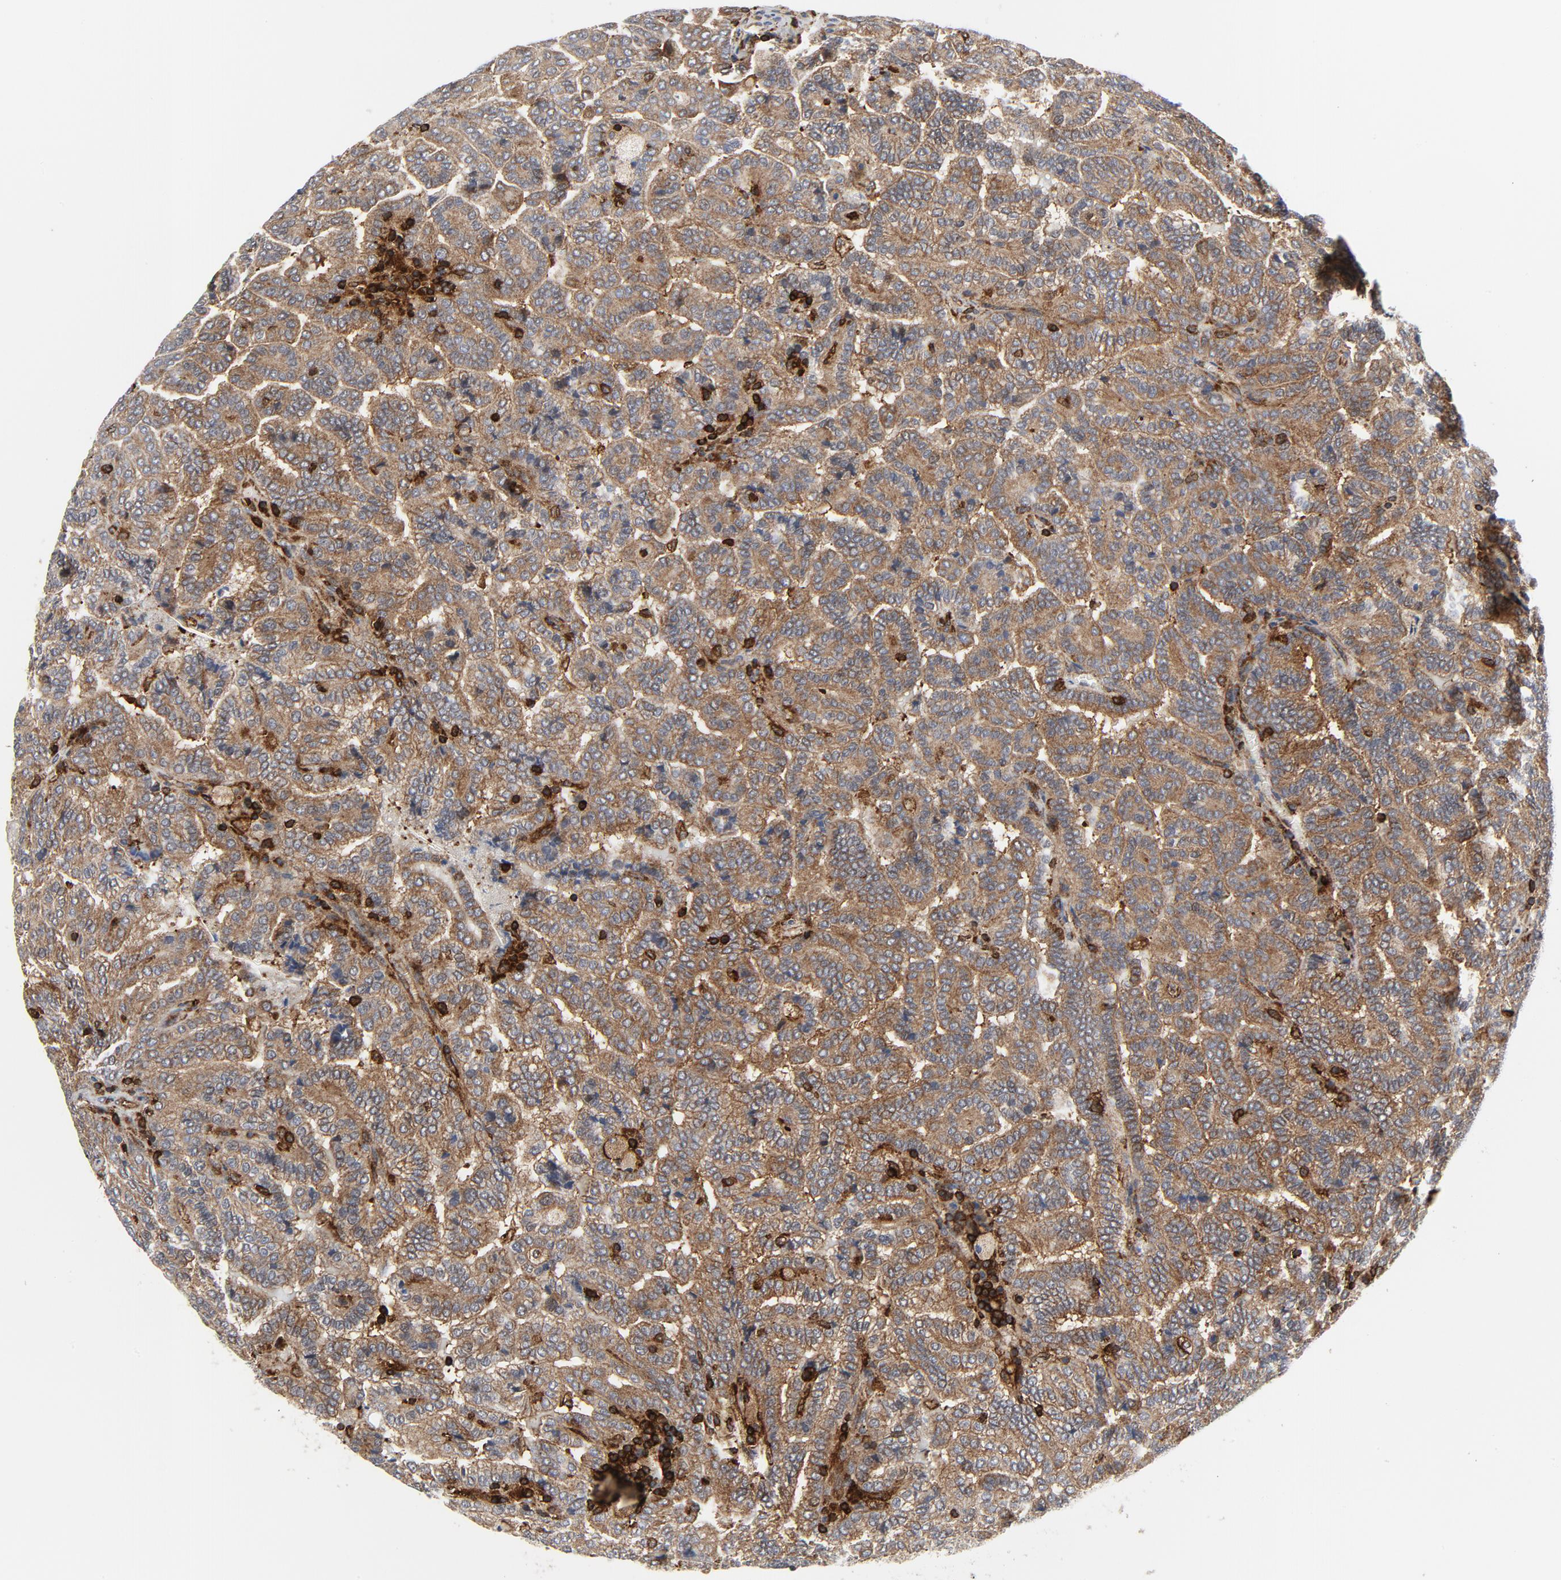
{"staining": {"intensity": "moderate", "quantity": ">75%", "location": "cytoplasmic/membranous"}, "tissue": "renal cancer", "cell_type": "Tumor cells", "image_type": "cancer", "snomed": [{"axis": "morphology", "description": "Adenocarcinoma, NOS"}, {"axis": "topography", "description": "Kidney"}], "caption": "Protein analysis of renal adenocarcinoma tissue reveals moderate cytoplasmic/membranous staining in approximately >75% of tumor cells. (DAB = brown stain, brightfield microscopy at high magnification).", "gene": "YES1", "patient": {"sex": "male", "age": 61}}